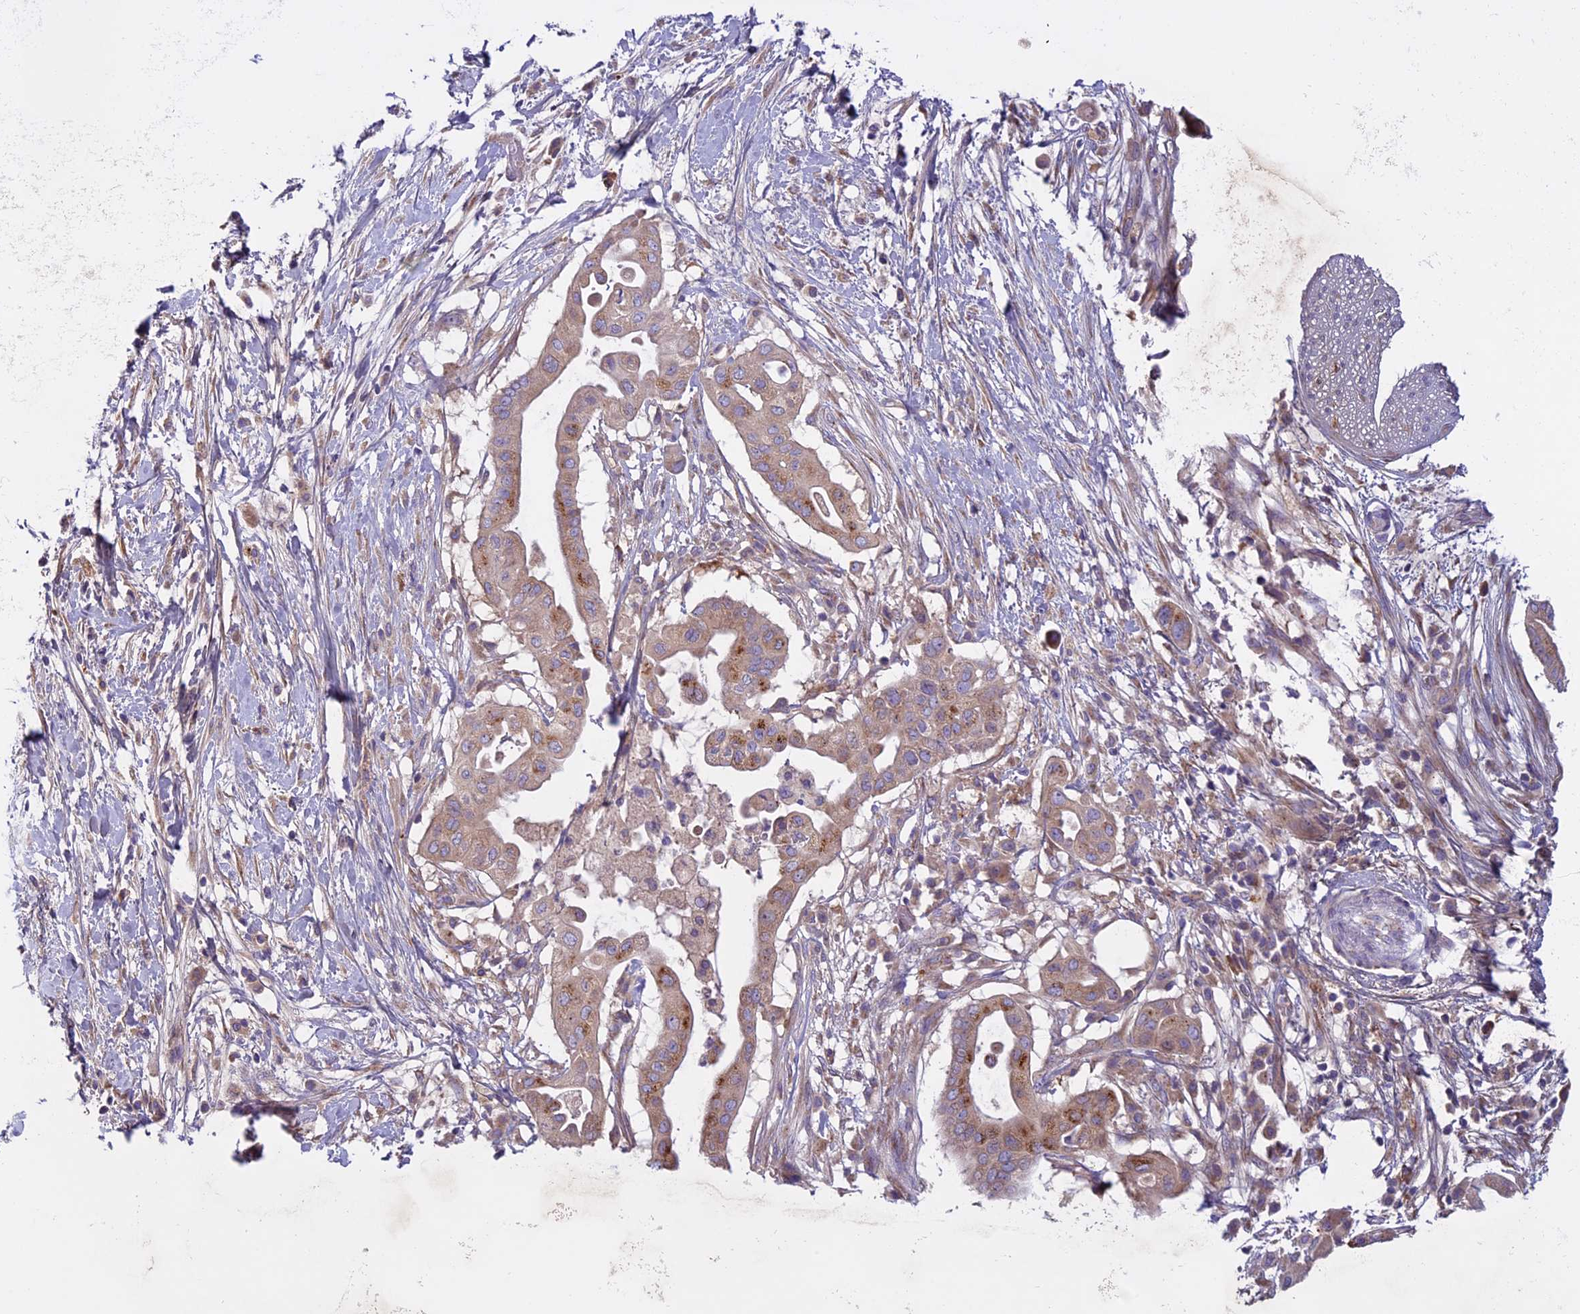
{"staining": {"intensity": "weak", "quantity": ">75%", "location": "cytoplasmic/membranous"}, "tissue": "pancreatic cancer", "cell_type": "Tumor cells", "image_type": "cancer", "snomed": [{"axis": "morphology", "description": "Adenocarcinoma, NOS"}, {"axis": "topography", "description": "Pancreas"}], "caption": "Immunohistochemistry histopathology image of neoplastic tissue: pancreatic cancer stained using IHC demonstrates low levels of weak protein expression localized specifically in the cytoplasmic/membranous of tumor cells, appearing as a cytoplasmic/membranous brown color.", "gene": "DCTN5", "patient": {"sex": "male", "age": 68}}